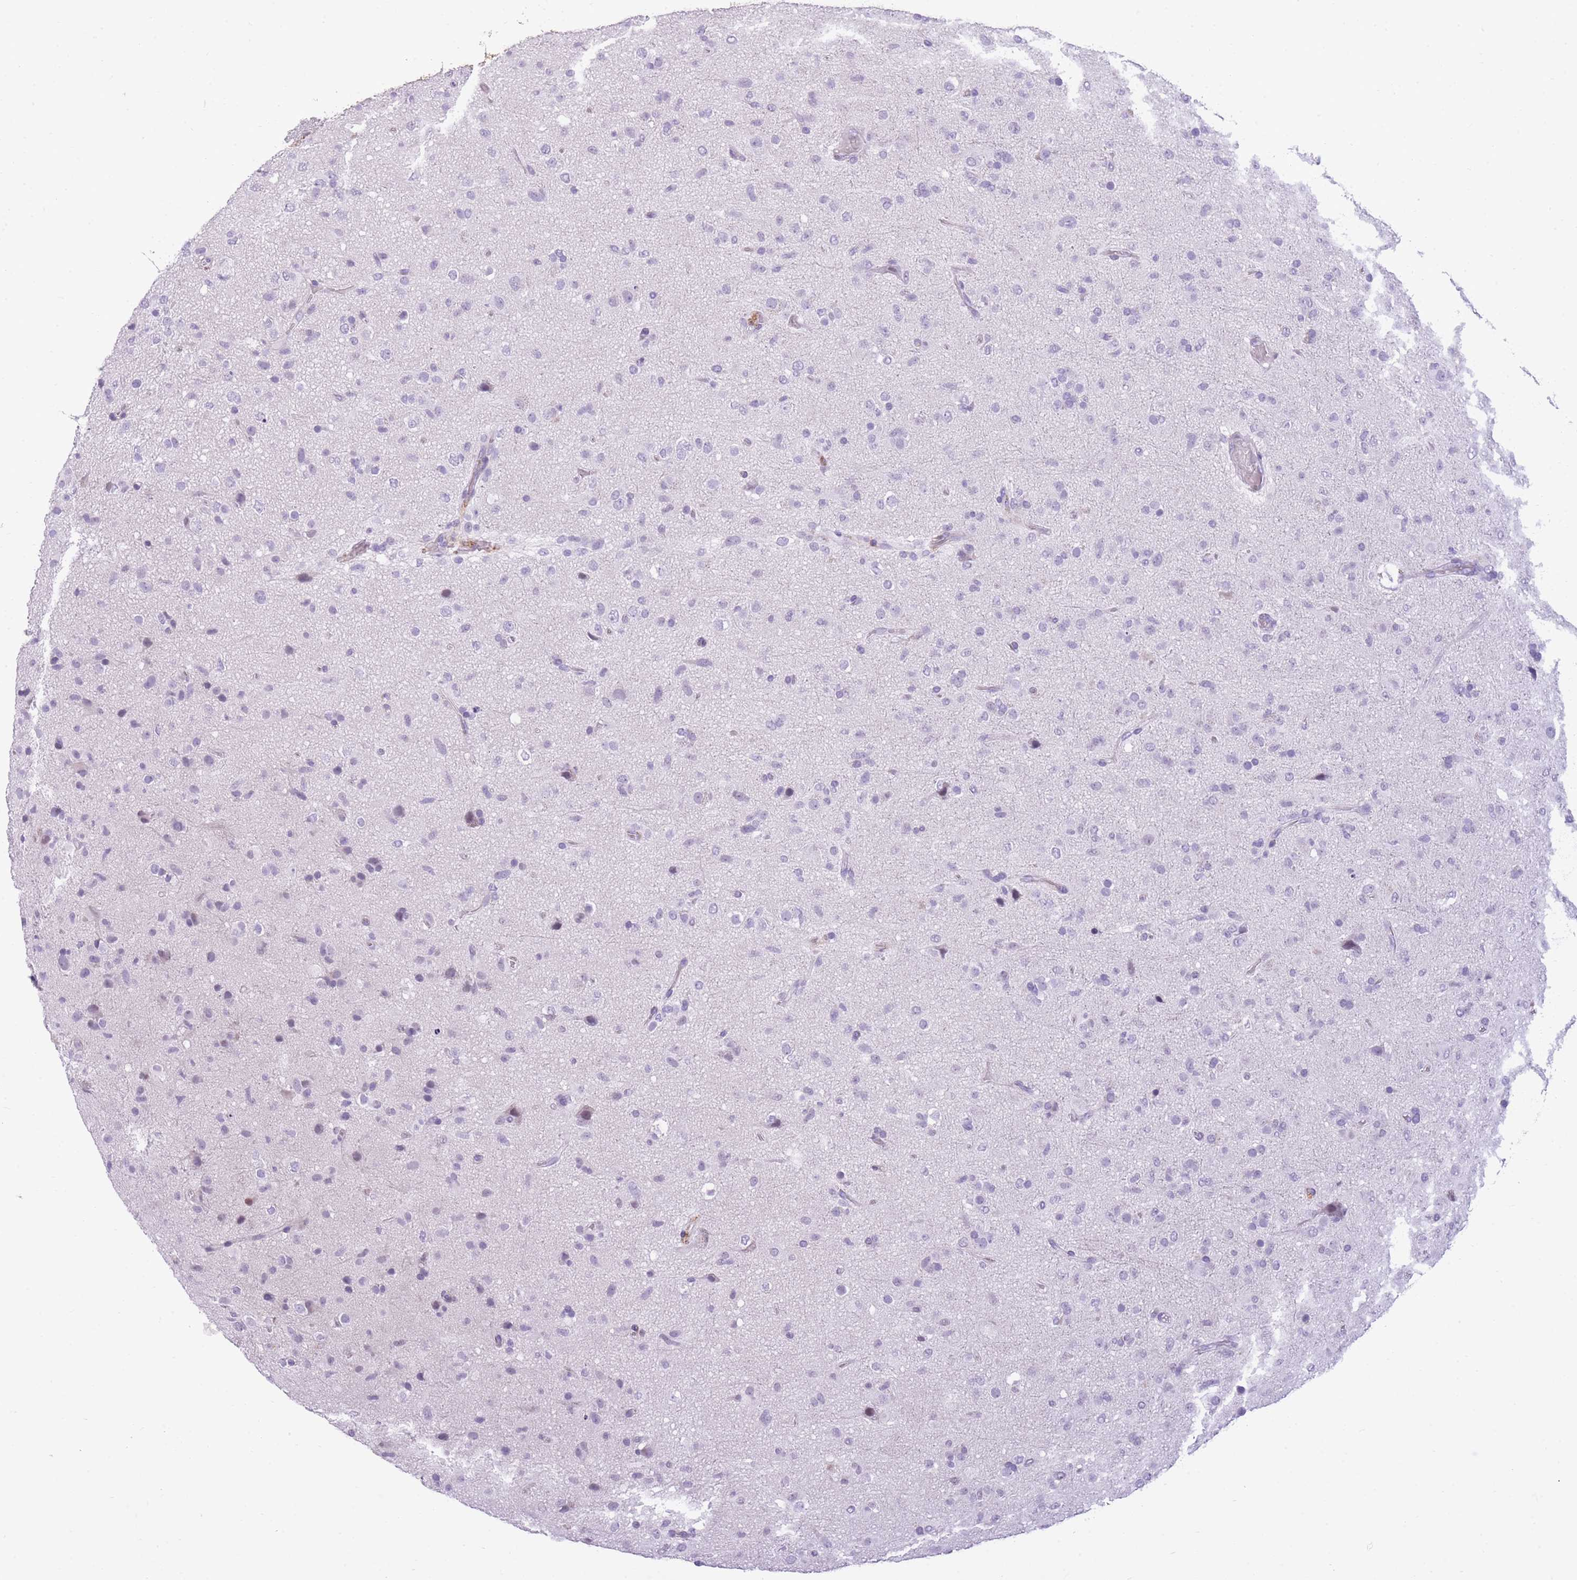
{"staining": {"intensity": "negative", "quantity": "none", "location": "none"}, "tissue": "glioma", "cell_type": "Tumor cells", "image_type": "cancer", "snomed": [{"axis": "morphology", "description": "Glioma, malignant, Low grade"}, {"axis": "topography", "description": "Brain"}], "caption": "This is an IHC image of glioma. There is no expression in tumor cells.", "gene": "RADX", "patient": {"sex": "male", "age": 65}}